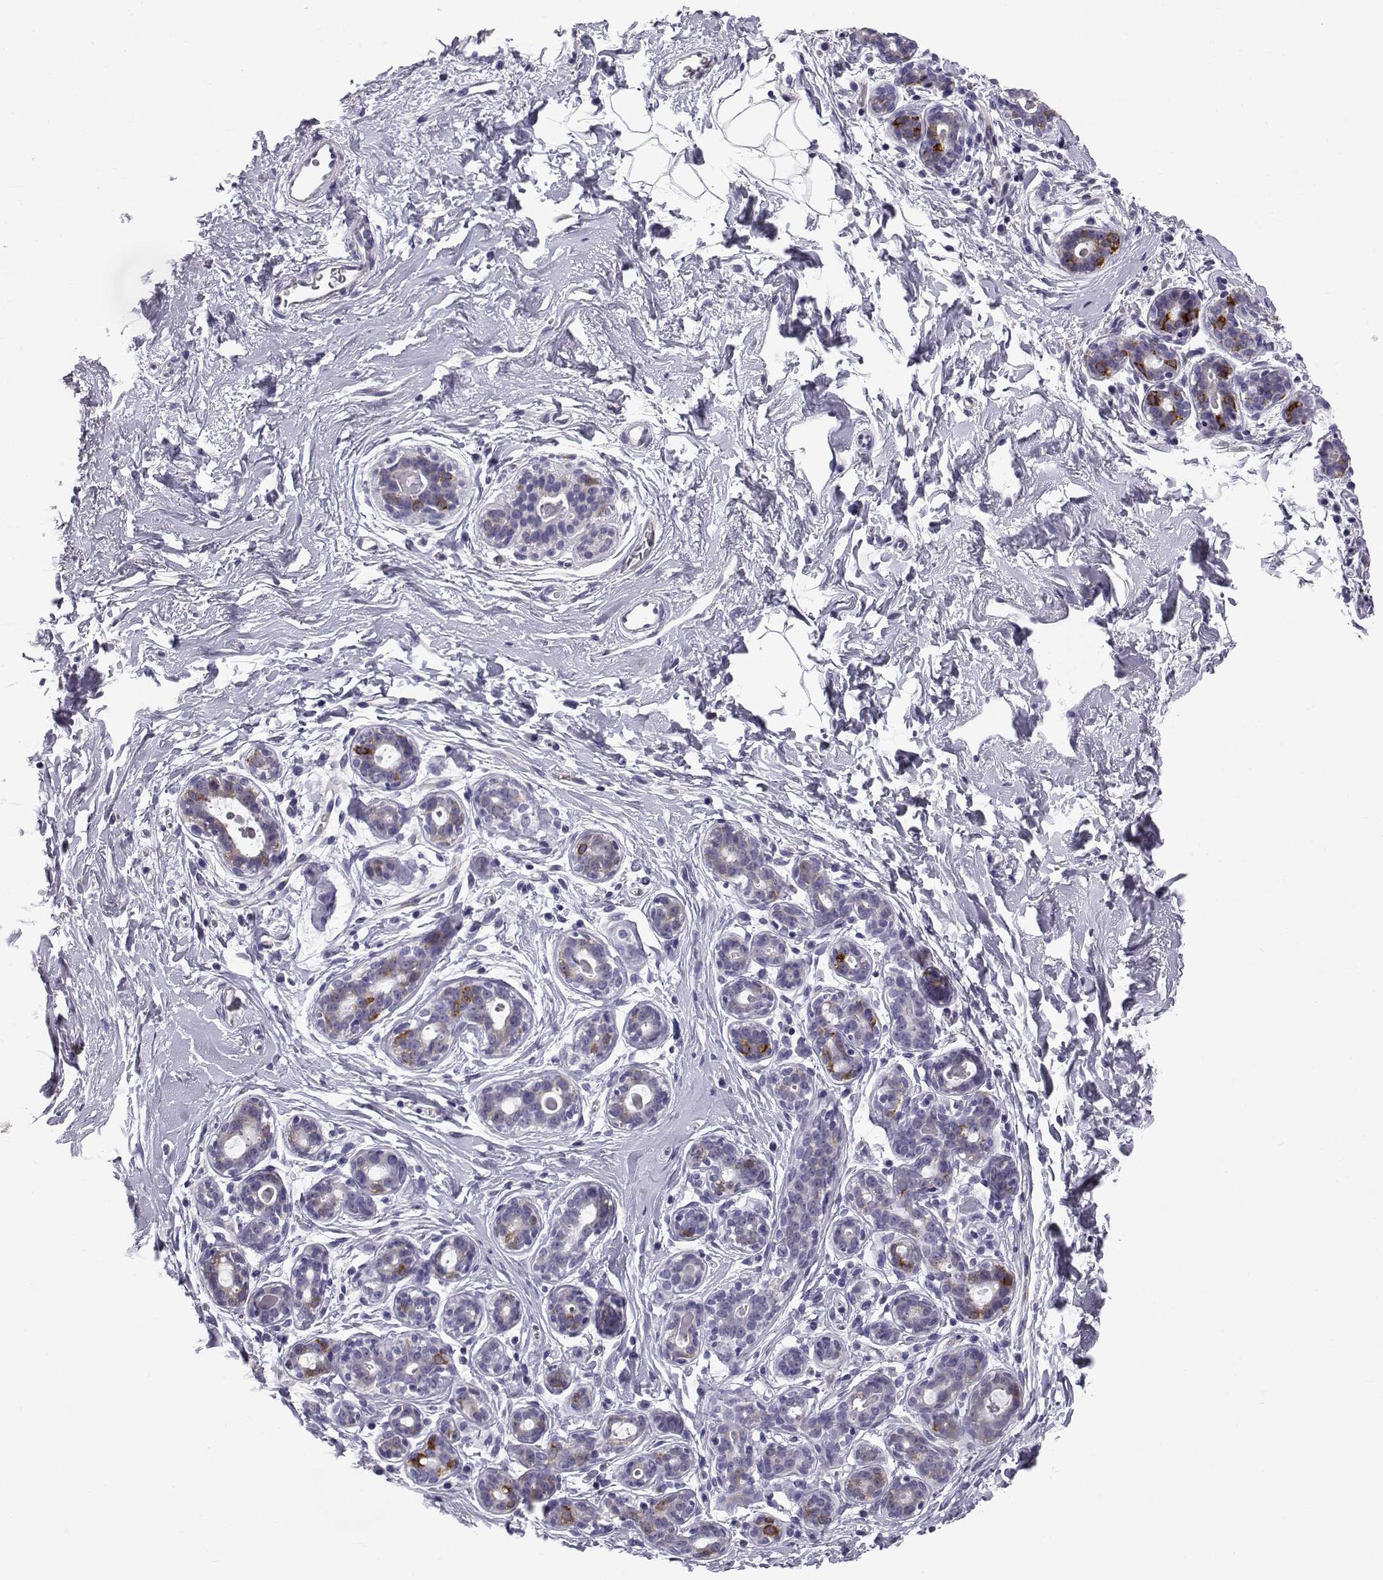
{"staining": {"intensity": "negative", "quantity": "none", "location": "none"}, "tissue": "breast", "cell_type": "Adipocytes", "image_type": "normal", "snomed": [{"axis": "morphology", "description": "Normal tissue, NOS"}, {"axis": "topography", "description": "Breast"}], "caption": "Adipocytes are negative for protein expression in benign human breast.", "gene": "RNASE12", "patient": {"sex": "female", "age": 43}}